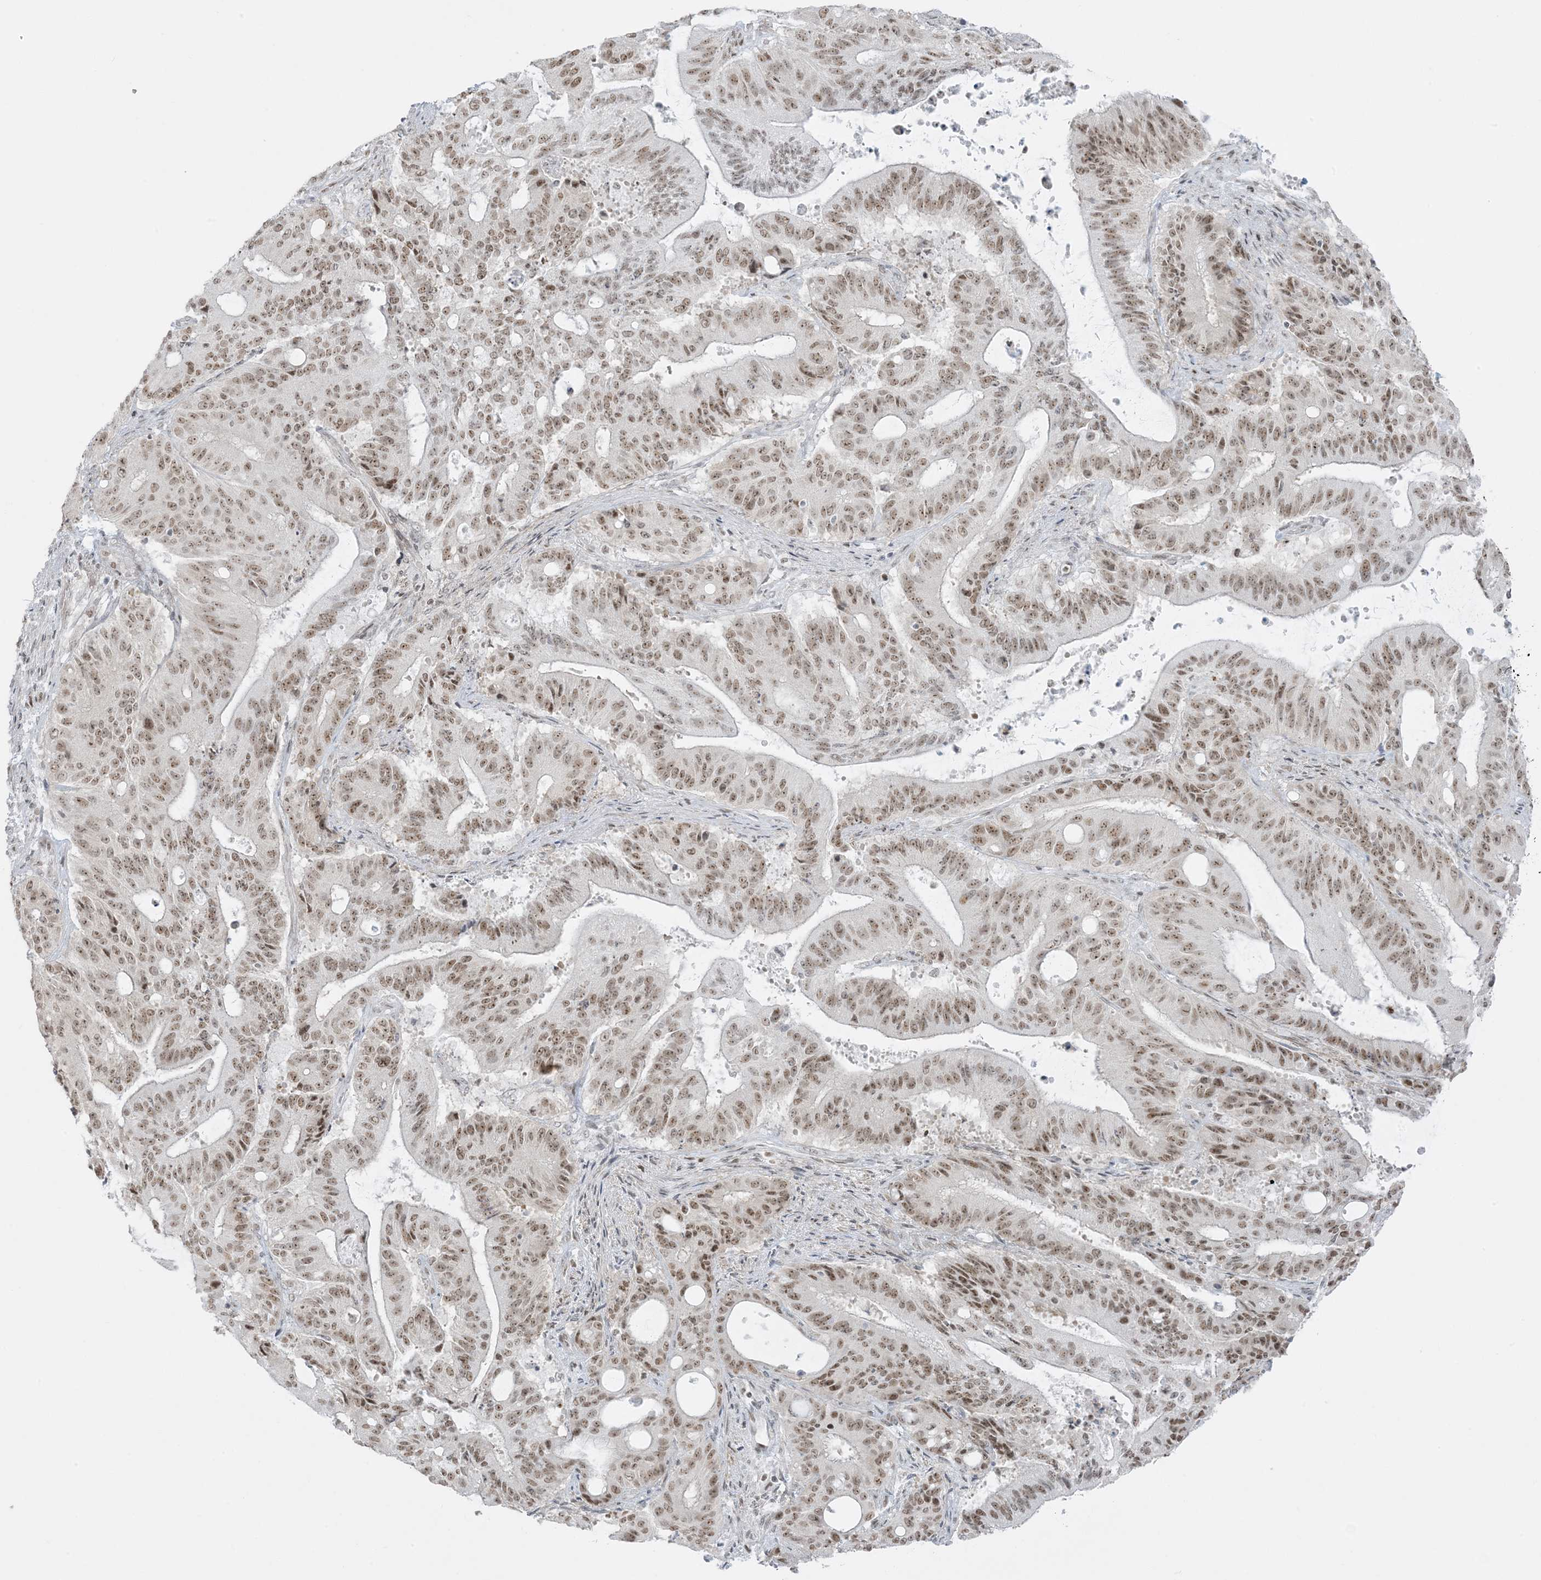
{"staining": {"intensity": "moderate", "quantity": ">75%", "location": "nuclear"}, "tissue": "liver cancer", "cell_type": "Tumor cells", "image_type": "cancer", "snomed": [{"axis": "morphology", "description": "Normal tissue, NOS"}, {"axis": "morphology", "description": "Cholangiocarcinoma"}, {"axis": "topography", "description": "Liver"}, {"axis": "topography", "description": "Peripheral nerve tissue"}], "caption": "Immunohistochemical staining of liver cancer (cholangiocarcinoma) reveals medium levels of moderate nuclear protein positivity in approximately >75% of tumor cells.", "gene": "ZNF787", "patient": {"sex": "female", "age": 73}}